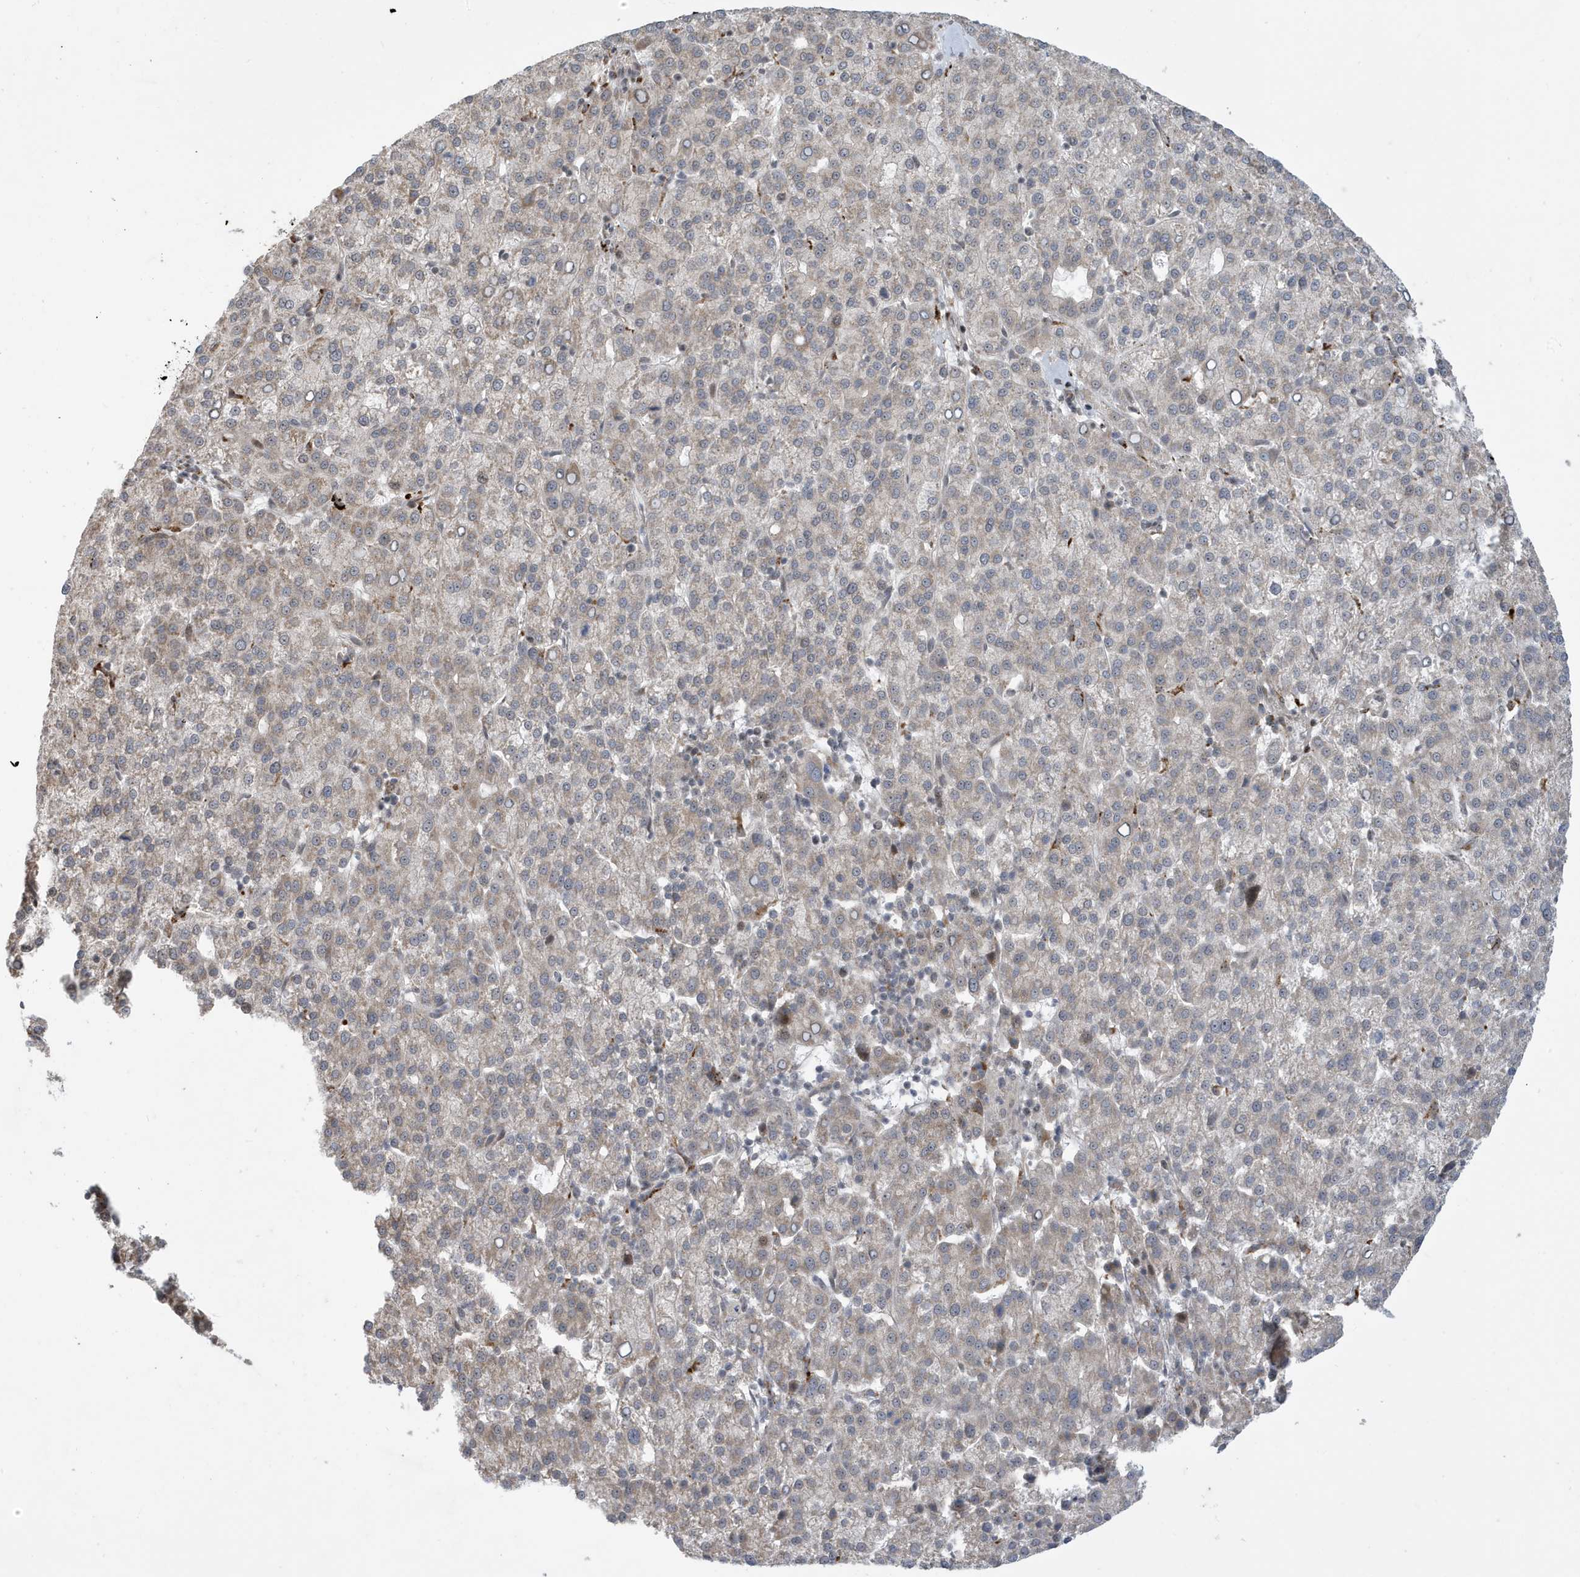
{"staining": {"intensity": "weak", "quantity": "<25%", "location": "cytoplasmic/membranous"}, "tissue": "liver cancer", "cell_type": "Tumor cells", "image_type": "cancer", "snomed": [{"axis": "morphology", "description": "Carcinoma, Hepatocellular, NOS"}, {"axis": "topography", "description": "Liver"}], "caption": "IHC micrograph of neoplastic tissue: human liver hepatocellular carcinoma stained with DAB (3,3'-diaminobenzidine) shows no significant protein staining in tumor cells.", "gene": "FAM9B", "patient": {"sex": "female", "age": 58}}